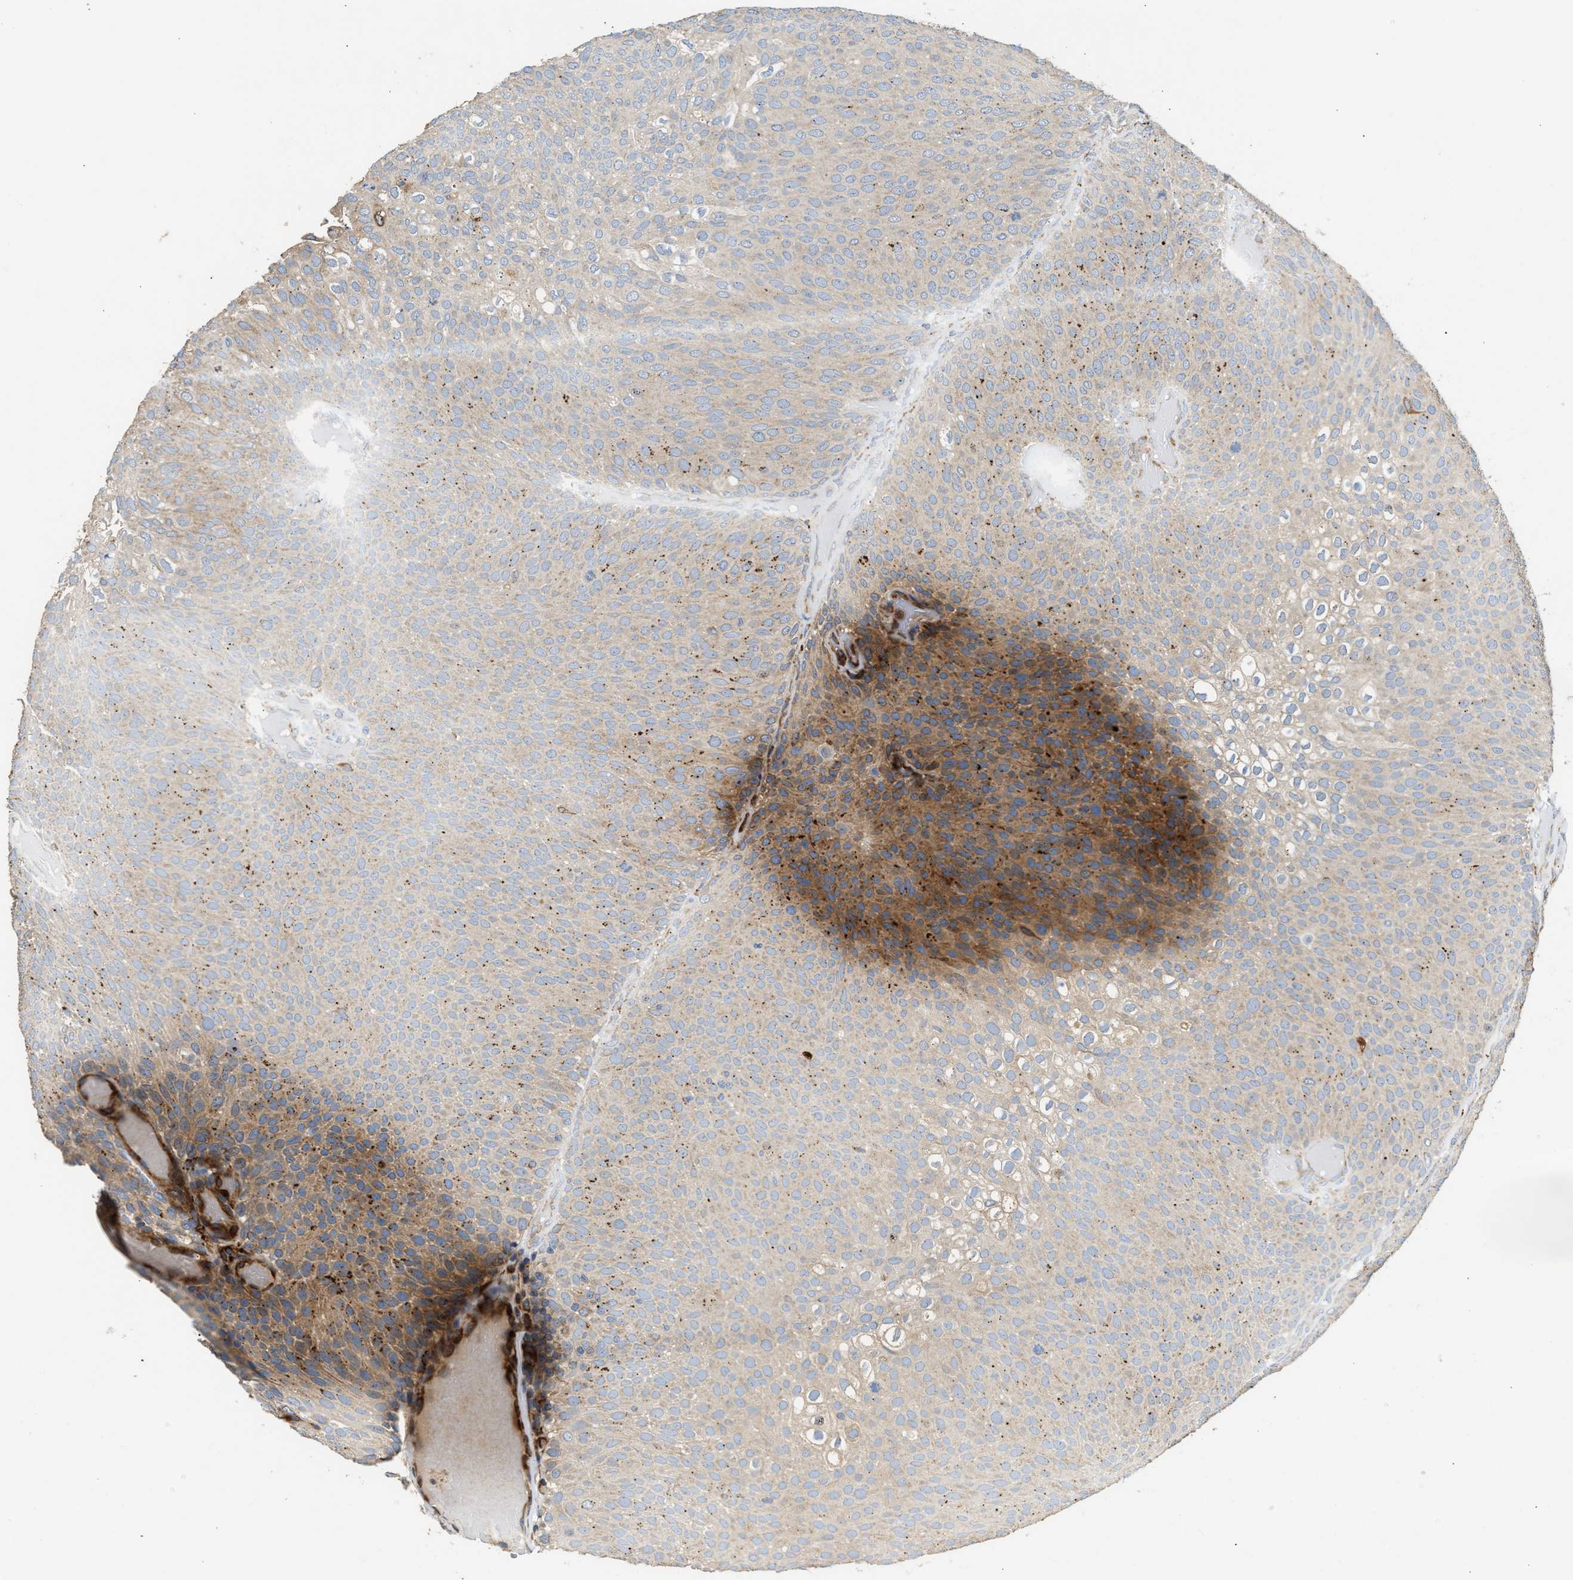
{"staining": {"intensity": "moderate", "quantity": "<25%", "location": "cytoplasmic/membranous"}, "tissue": "urothelial cancer", "cell_type": "Tumor cells", "image_type": "cancer", "snomed": [{"axis": "morphology", "description": "Urothelial carcinoma, Low grade"}, {"axis": "topography", "description": "Urinary bladder"}], "caption": "The immunohistochemical stain labels moderate cytoplasmic/membranous positivity in tumor cells of urothelial cancer tissue.", "gene": "AMZ1", "patient": {"sex": "male", "age": 78}}